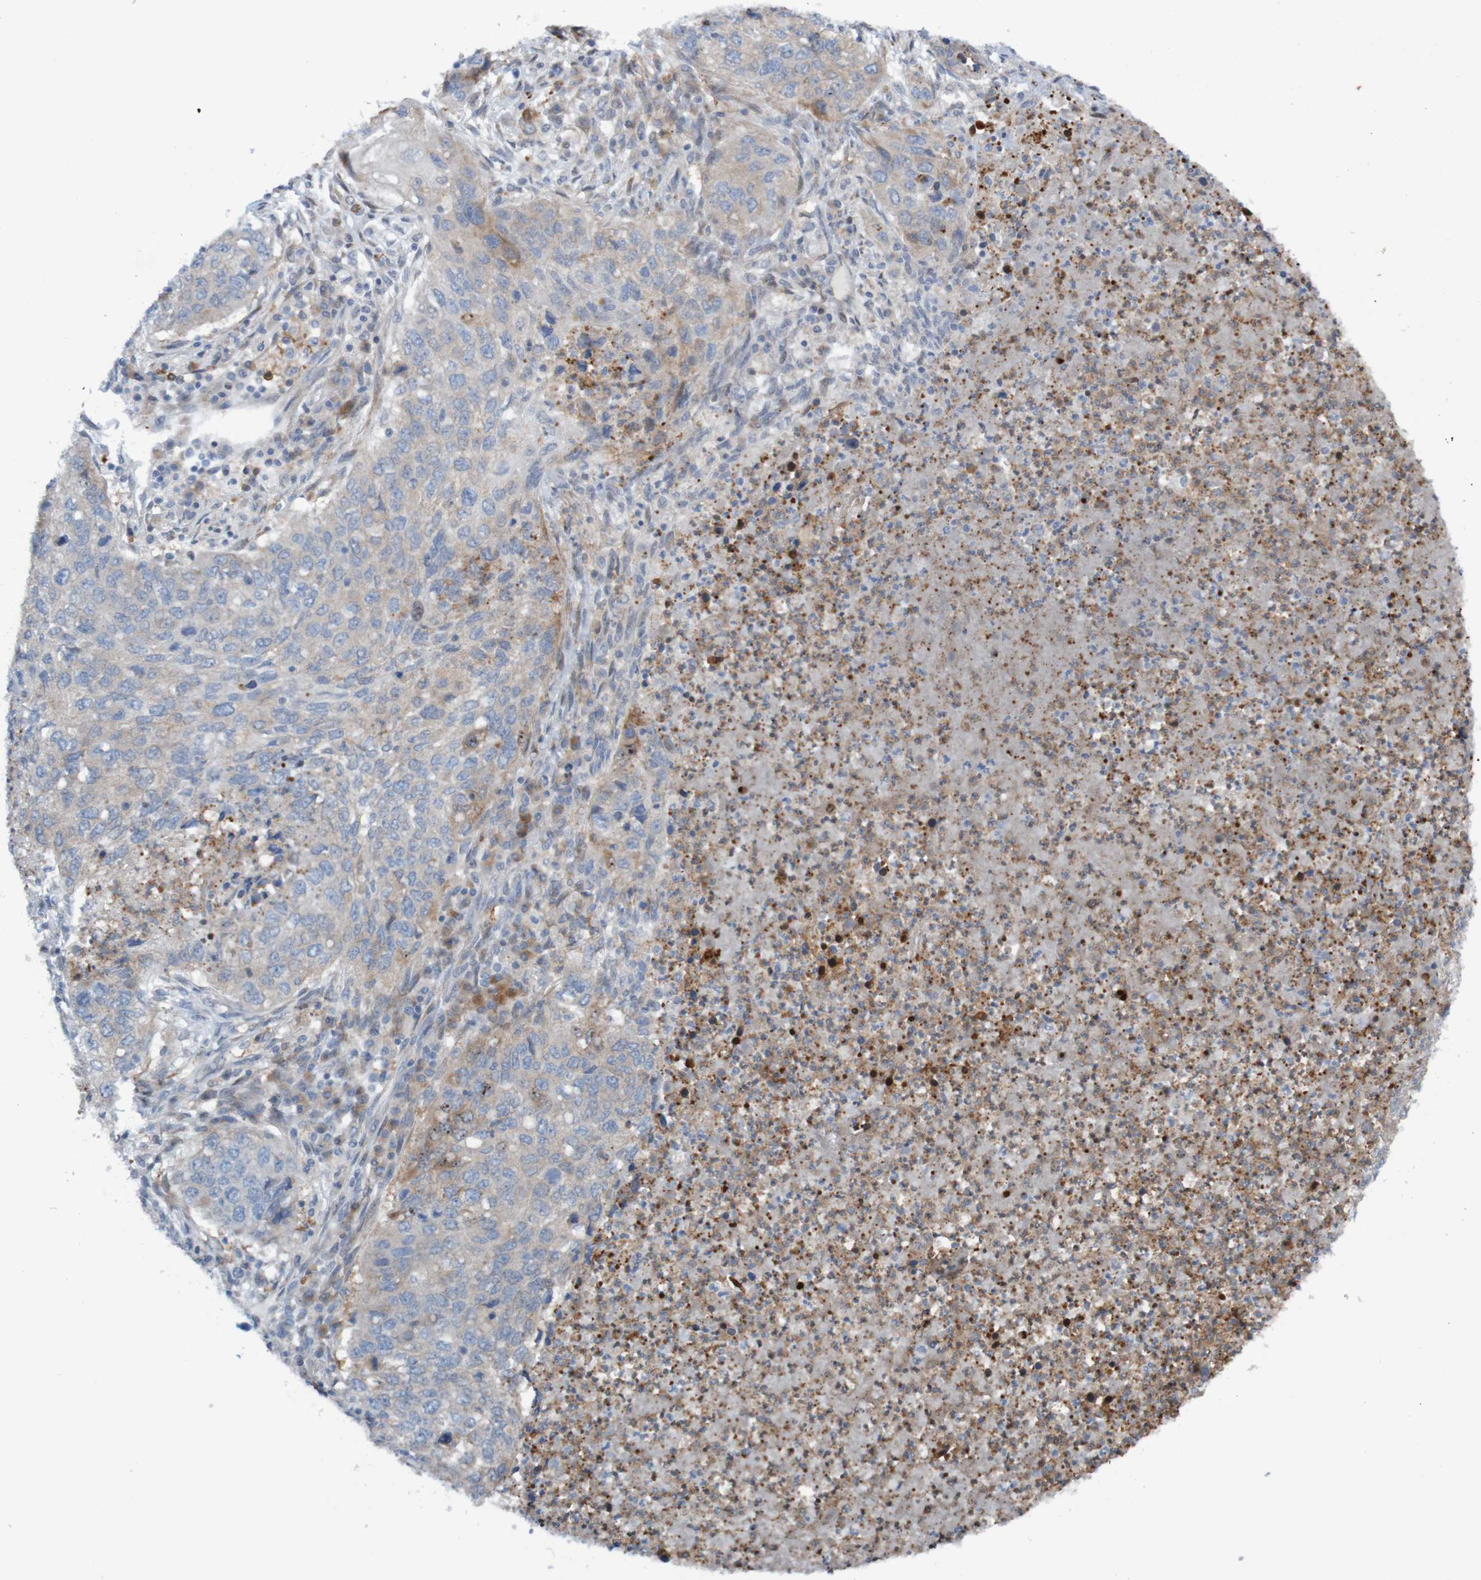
{"staining": {"intensity": "weak", "quantity": "25%-75%", "location": "cytoplasmic/membranous"}, "tissue": "lung cancer", "cell_type": "Tumor cells", "image_type": "cancer", "snomed": [{"axis": "morphology", "description": "Squamous cell carcinoma, NOS"}, {"axis": "topography", "description": "Lung"}], "caption": "Brown immunohistochemical staining in human lung cancer (squamous cell carcinoma) demonstrates weak cytoplasmic/membranous expression in approximately 25%-75% of tumor cells.", "gene": "ANGPT4", "patient": {"sex": "female", "age": 63}}